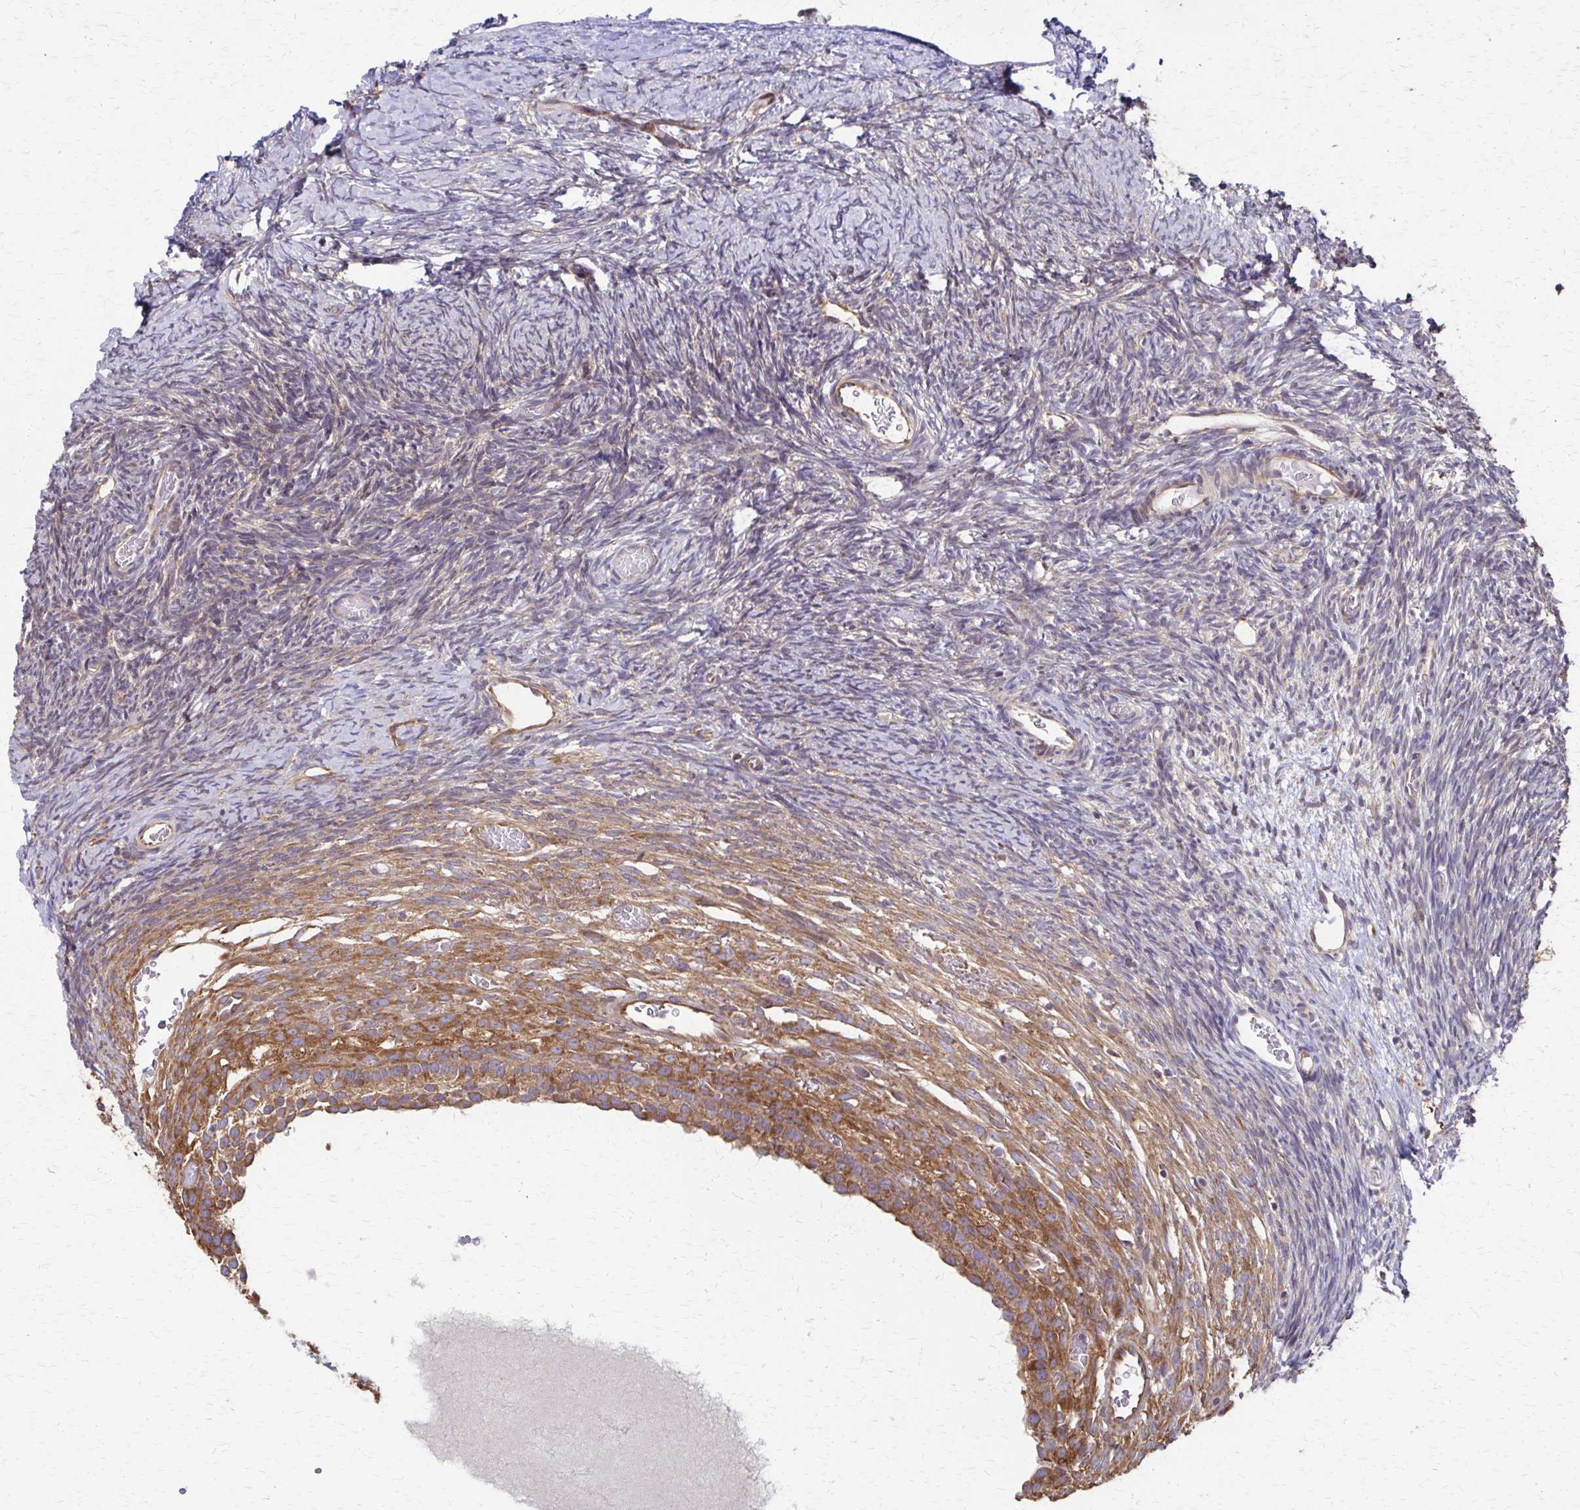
{"staining": {"intensity": "moderate", "quantity": "25%-75%", "location": "cytoplasmic/membranous"}, "tissue": "ovary", "cell_type": "Follicle cells", "image_type": "normal", "snomed": [{"axis": "morphology", "description": "Normal tissue, NOS"}, {"axis": "topography", "description": "Ovary"}], "caption": "Ovary was stained to show a protein in brown. There is medium levels of moderate cytoplasmic/membranous expression in about 25%-75% of follicle cells. The protein of interest is stained brown, and the nuclei are stained in blue (DAB IHC with brightfield microscopy, high magnification).", "gene": "EEF2", "patient": {"sex": "female", "age": 39}}